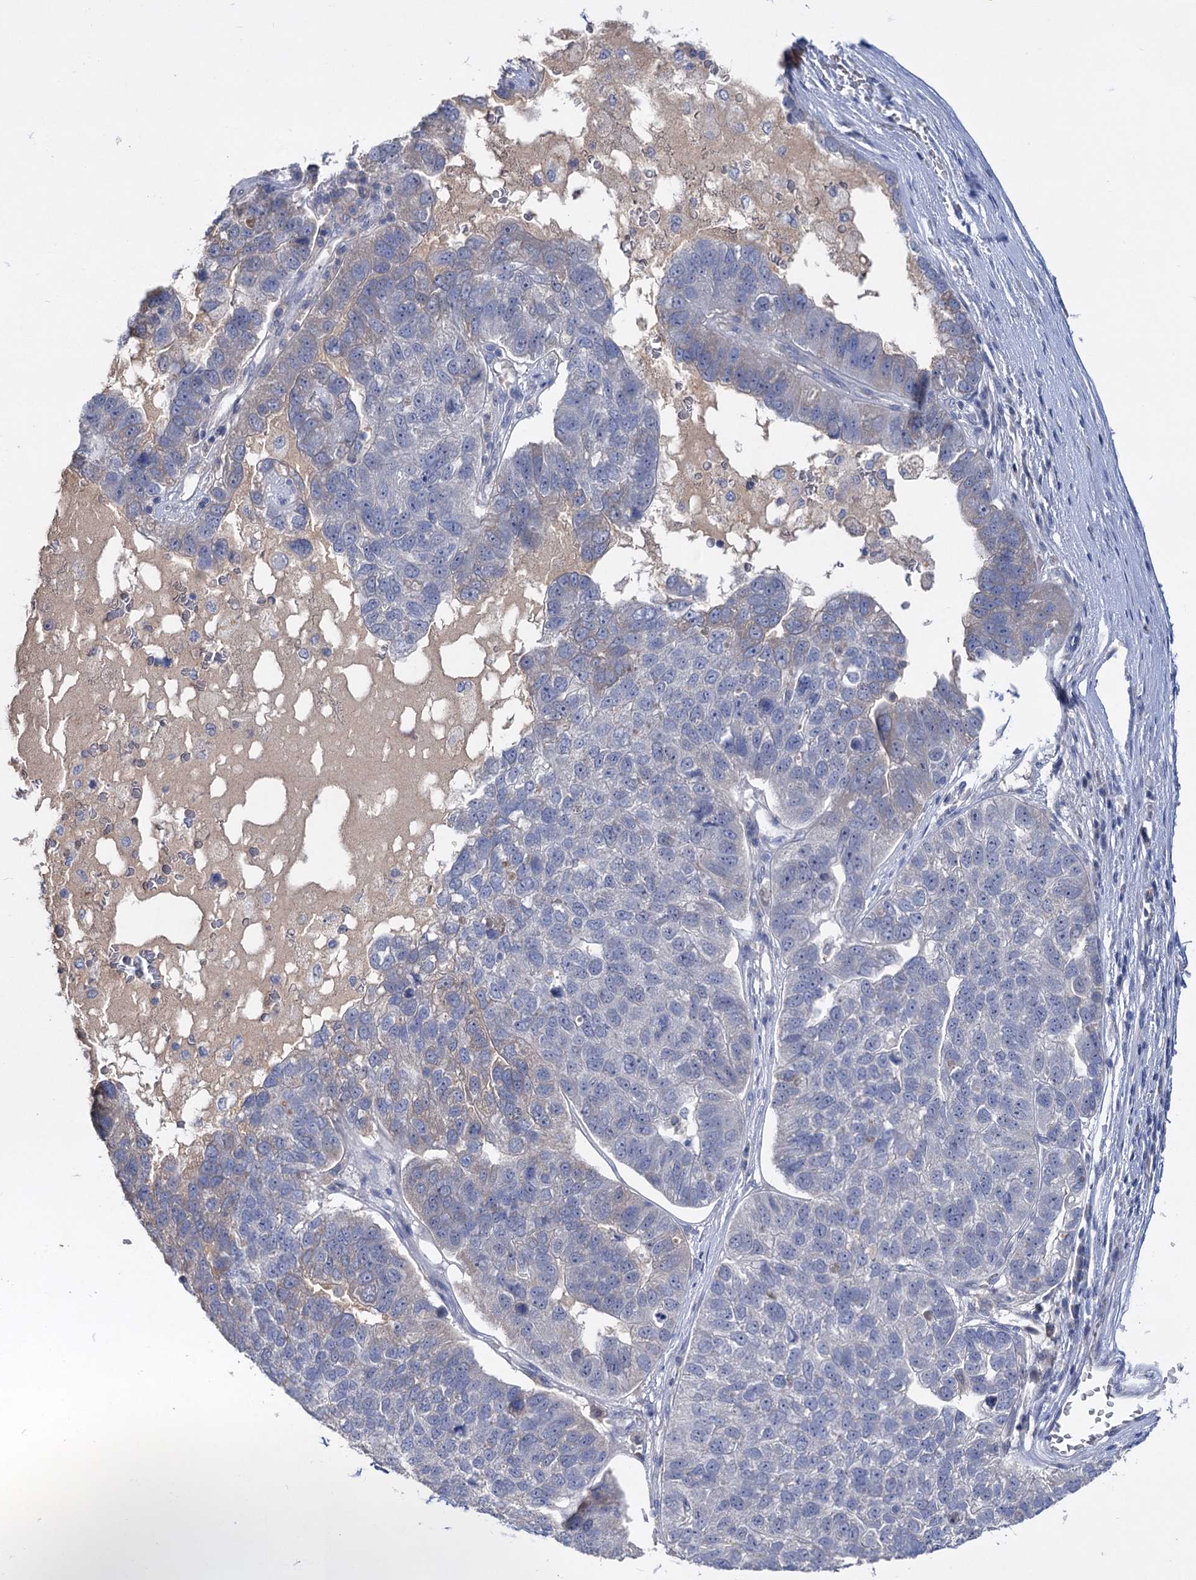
{"staining": {"intensity": "negative", "quantity": "none", "location": "none"}, "tissue": "pancreatic cancer", "cell_type": "Tumor cells", "image_type": "cancer", "snomed": [{"axis": "morphology", "description": "Adenocarcinoma, NOS"}, {"axis": "topography", "description": "Pancreas"}], "caption": "The photomicrograph demonstrates no staining of tumor cells in pancreatic cancer. (Stains: DAB immunohistochemistry with hematoxylin counter stain, Microscopy: brightfield microscopy at high magnification).", "gene": "ATP4A", "patient": {"sex": "female", "age": 61}}